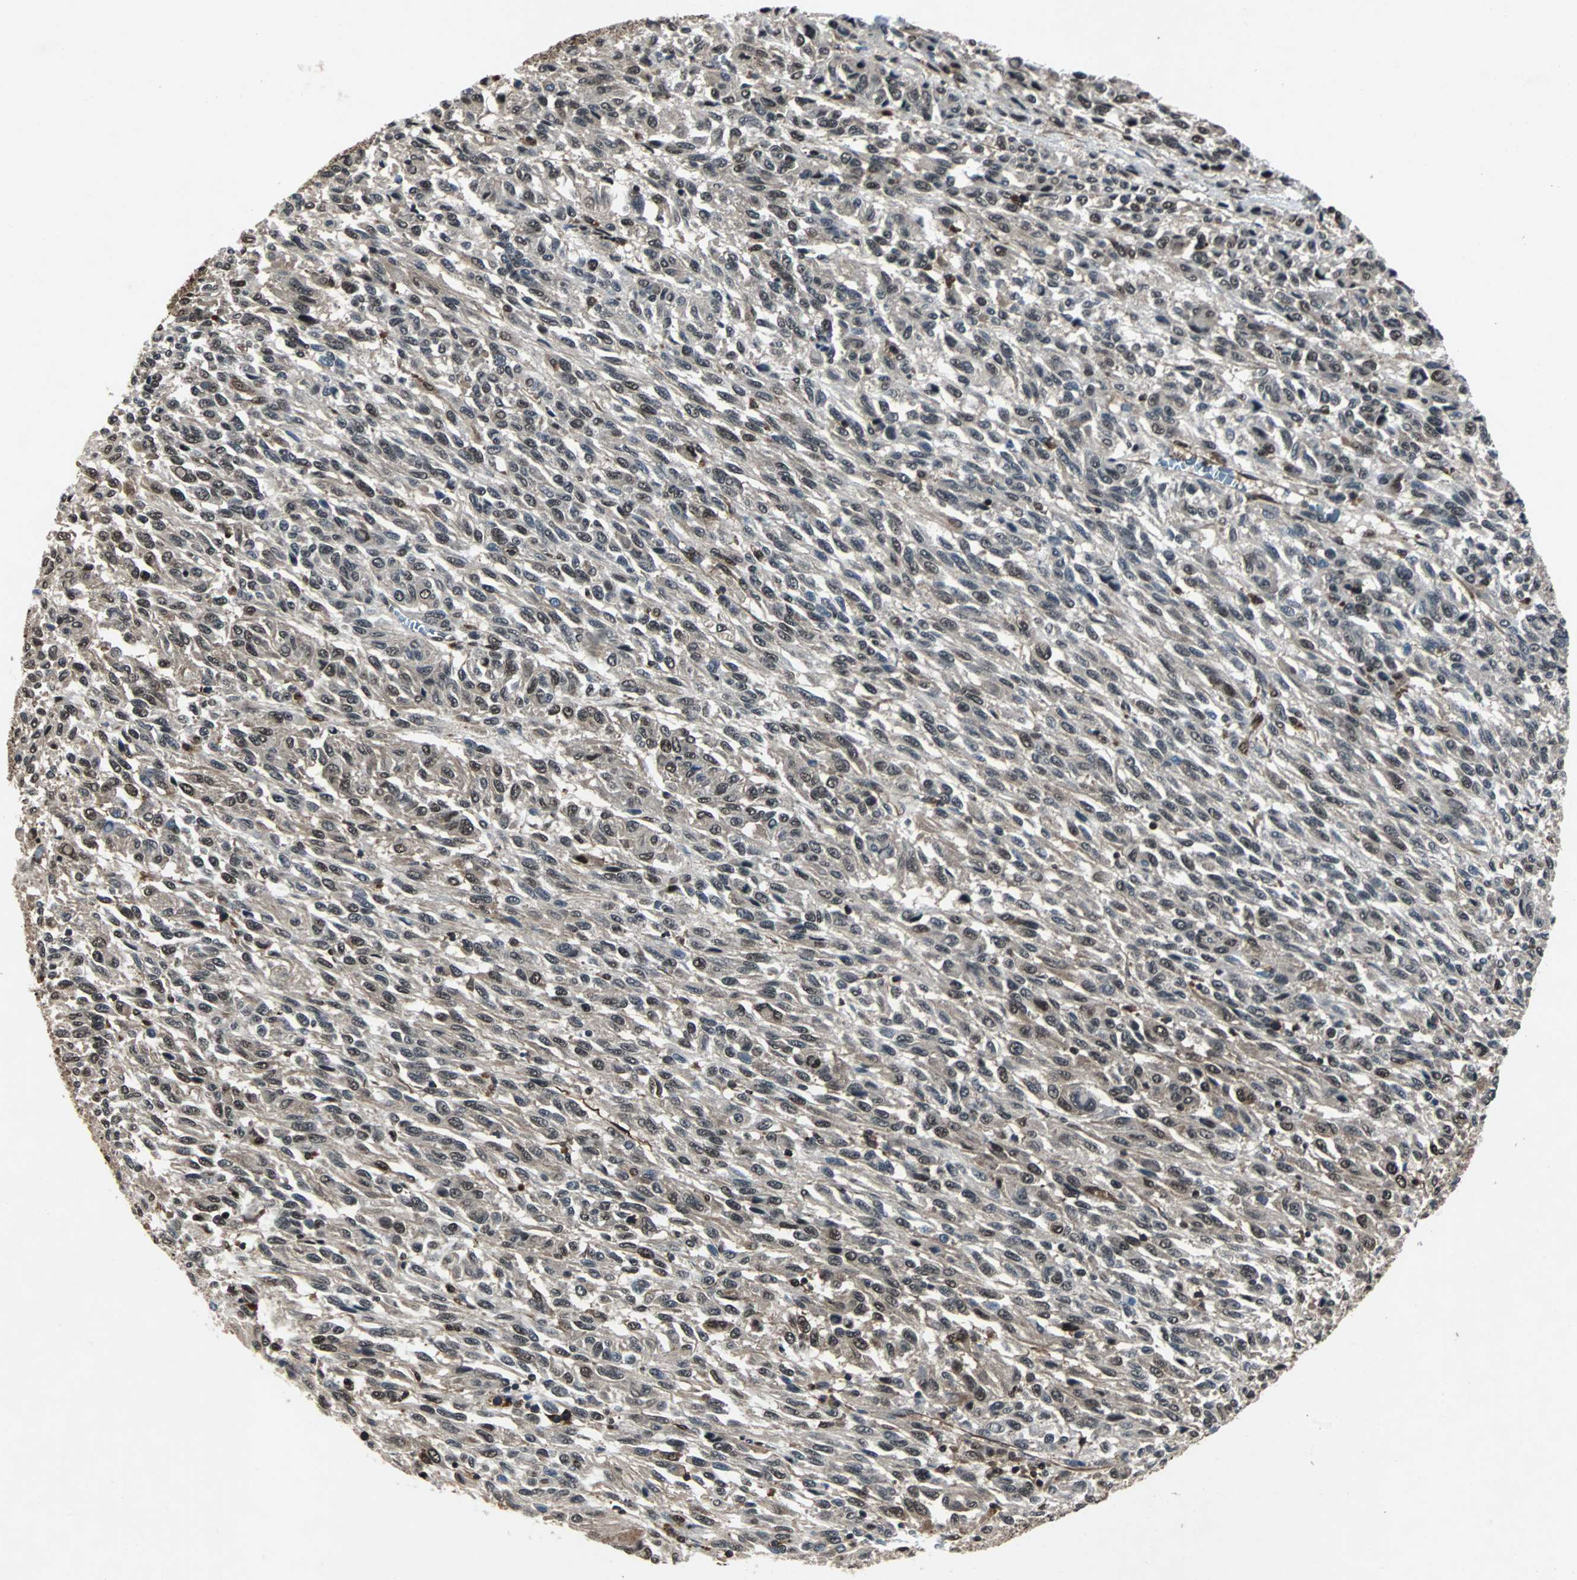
{"staining": {"intensity": "moderate", "quantity": "25%-75%", "location": "cytoplasmic/membranous,nuclear"}, "tissue": "melanoma", "cell_type": "Tumor cells", "image_type": "cancer", "snomed": [{"axis": "morphology", "description": "Malignant melanoma, Metastatic site"}, {"axis": "topography", "description": "Lung"}], "caption": "Immunohistochemical staining of human malignant melanoma (metastatic site) demonstrates medium levels of moderate cytoplasmic/membranous and nuclear expression in about 25%-75% of tumor cells.", "gene": "ACLY", "patient": {"sex": "male", "age": 64}}